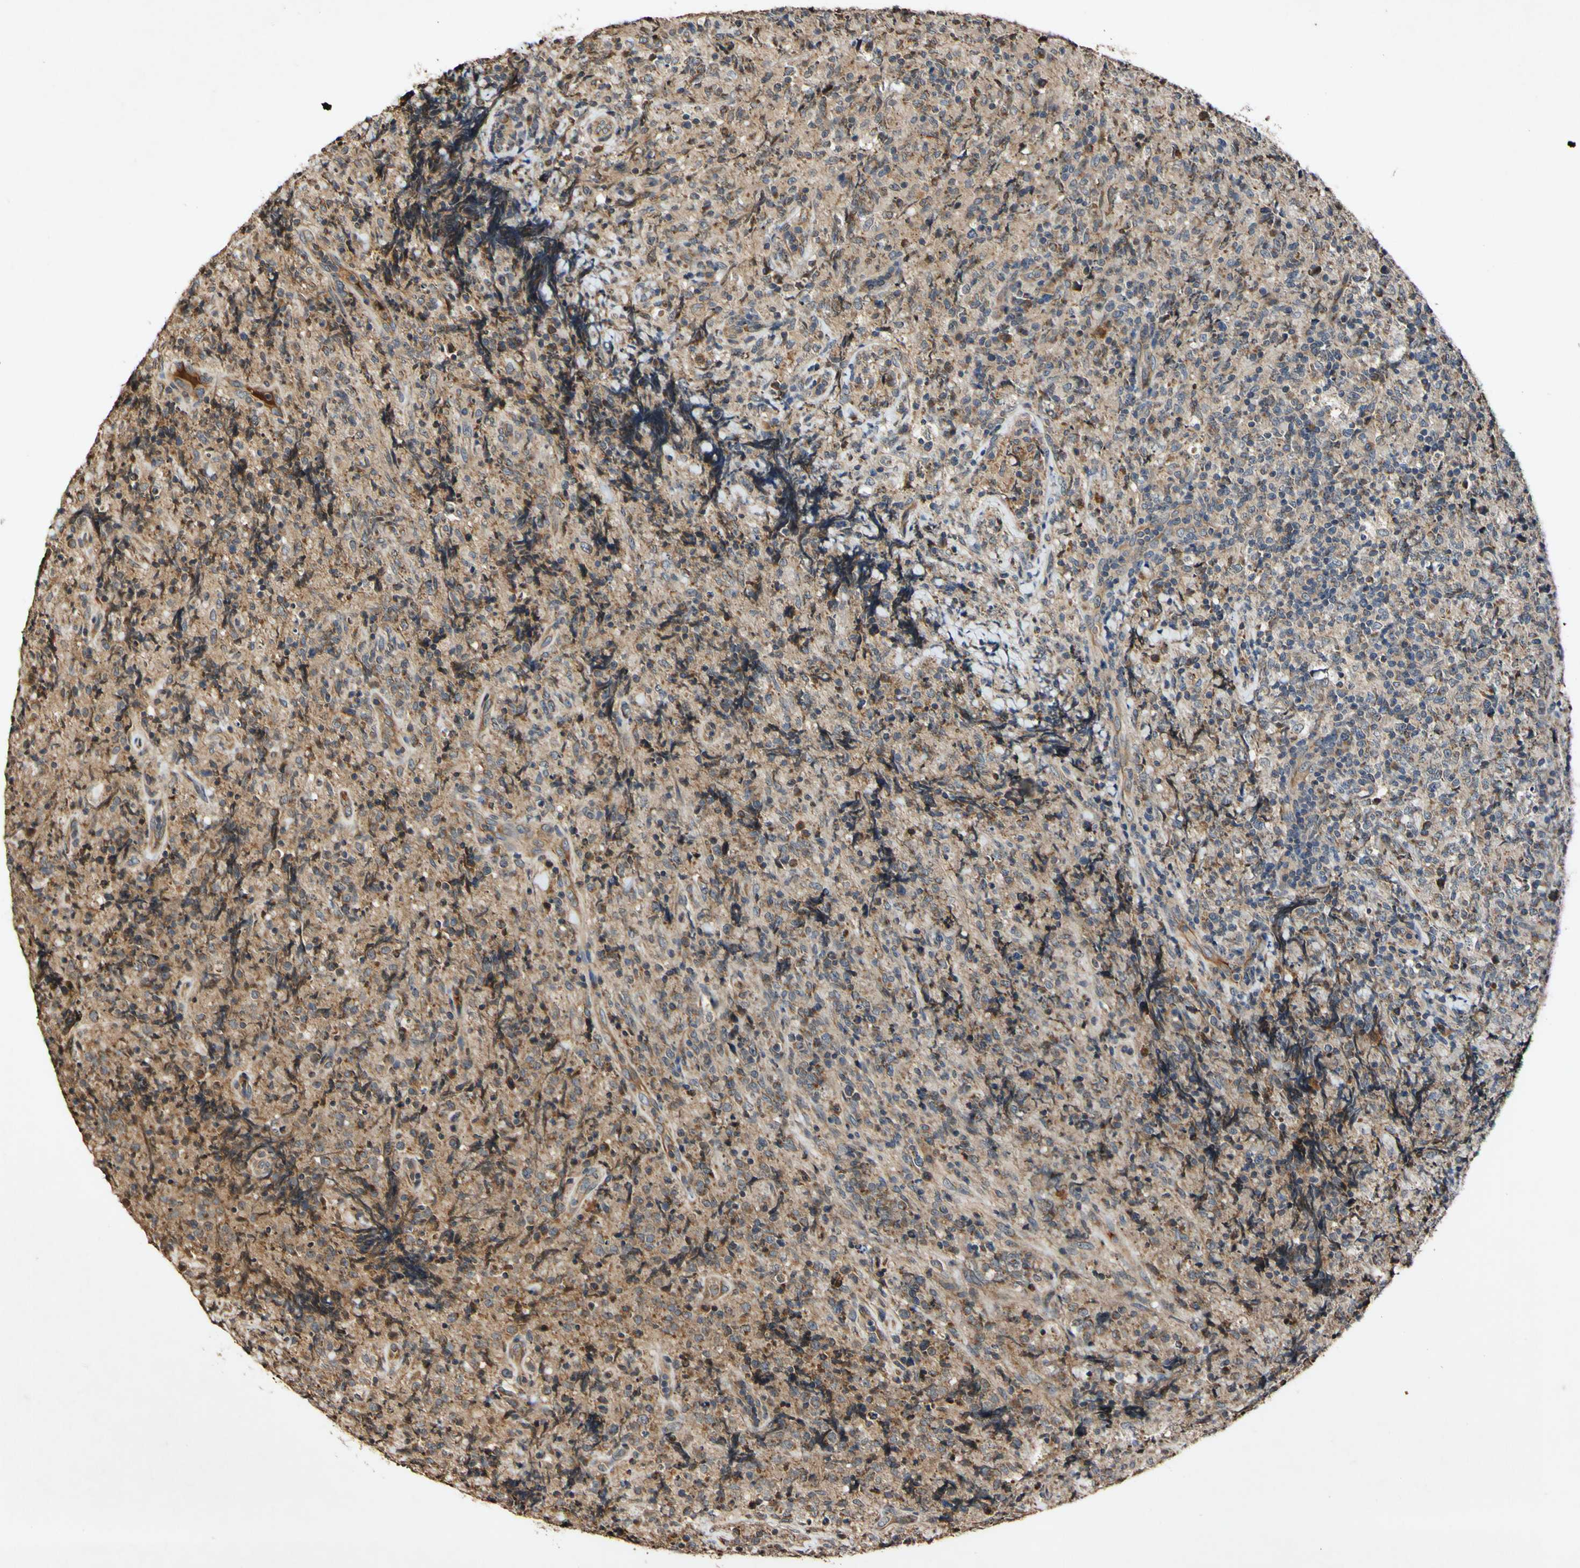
{"staining": {"intensity": "moderate", "quantity": ">75%", "location": "cytoplasmic/membranous"}, "tissue": "lymphoma", "cell_type": "Tumor cells", "image_type": "cancer", "snomed": [{"axis": "morphology", "description": "Malignant lymphoma, non-Hodgkin's type, High grade"}, {"axis": "topography", "description": "Tonsil"}], "caption": "Tumor cells exhibit moderate cytoplasmic/membranous staining in approximately >75% of cells in malignant lymphoma, non-Hodgkin's type (high-grade).", "gene": "PLAT", "patient": {"sex": "female", "age": 36}}